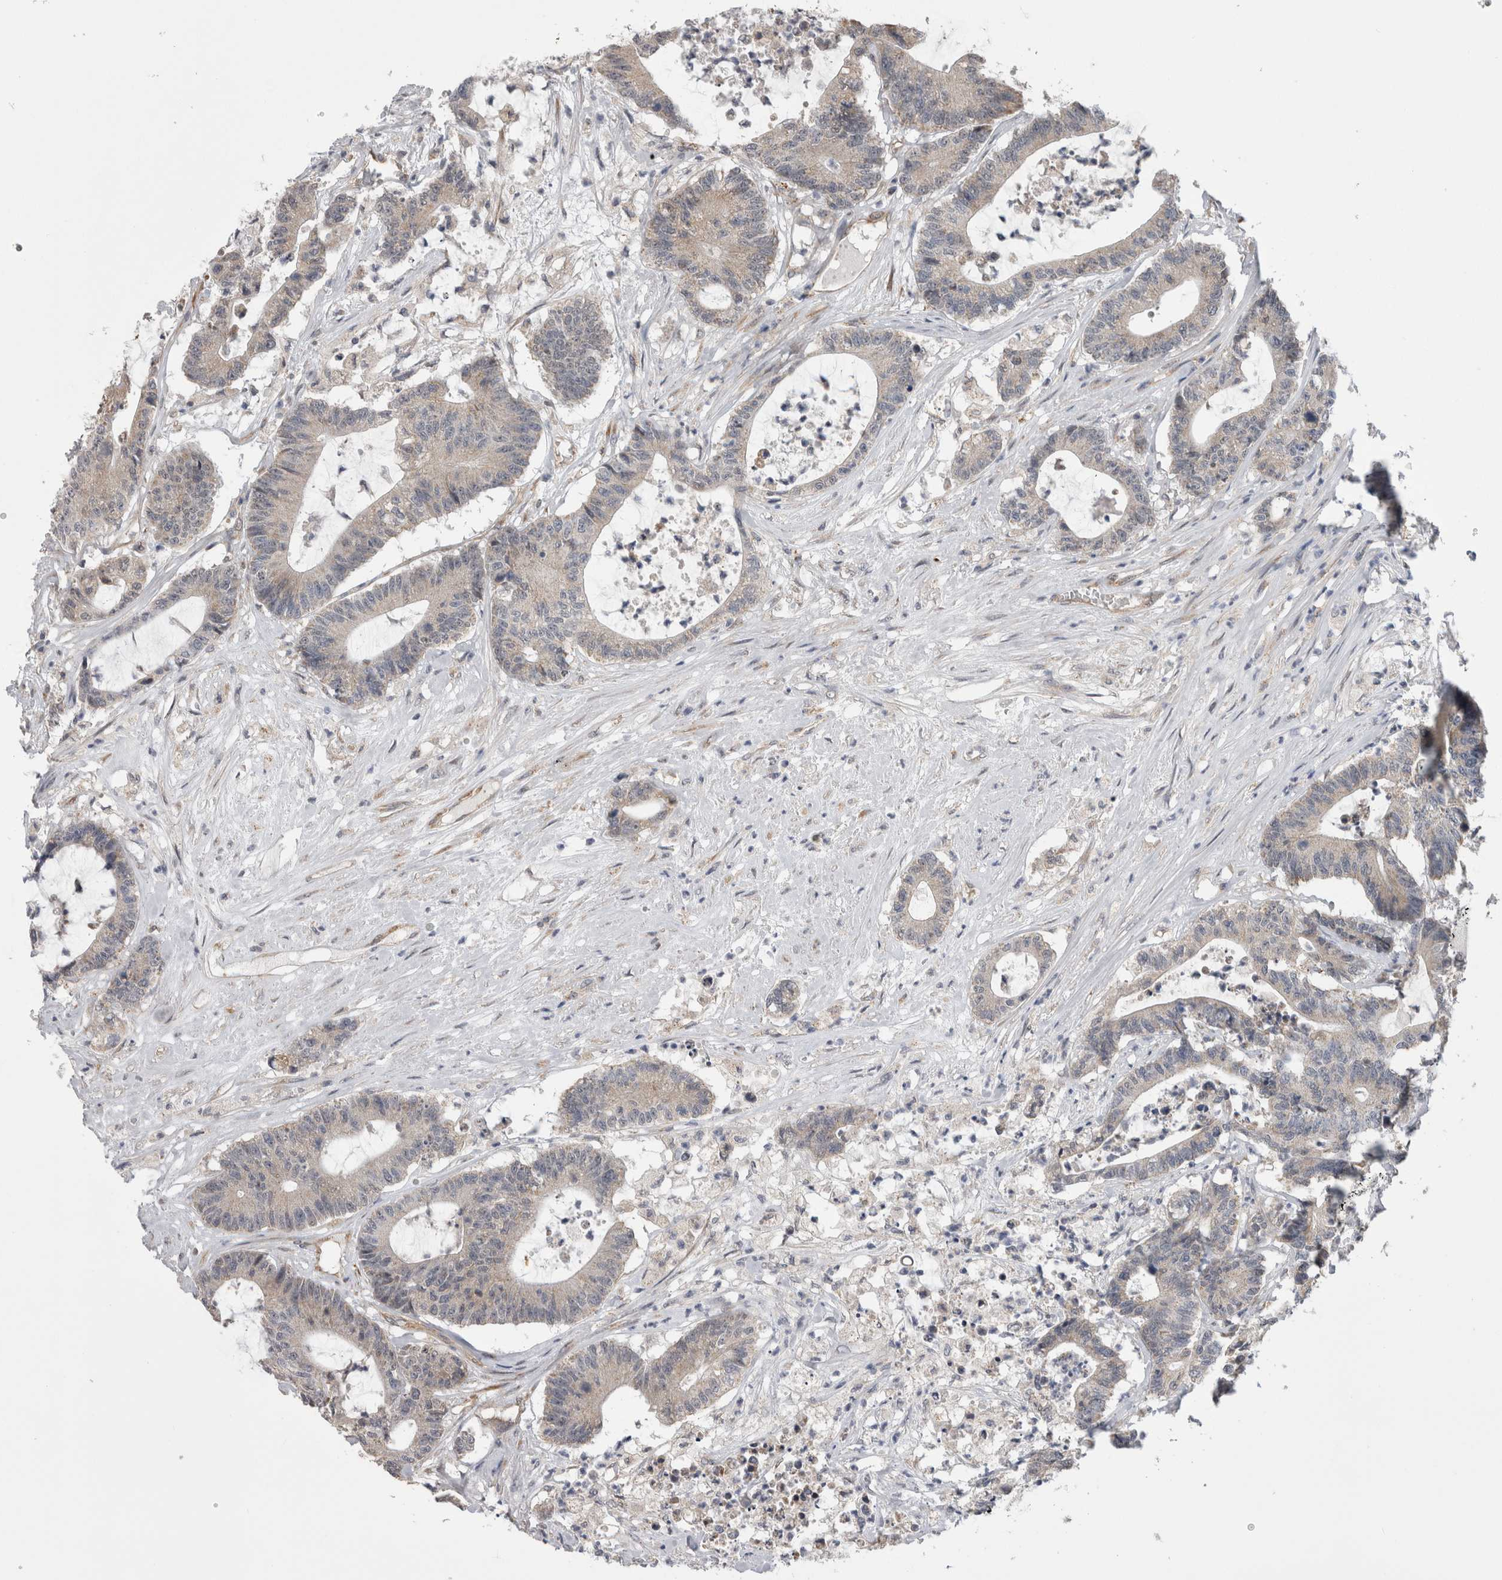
{"staining": {"intensity": "weak", "quantity": "<25%", "location": "cytoplasmic/membranous"}, "tissue": "colorectal cancer", "cell_type": "Tumor cells", "image_type": "cancer", "snomed": [{"axis": "morphology", "description": "Adenocarcinoma, NOS"}, {"axis": "topography", "description": "Colon"}], "caption": "Immunohistochemical staining of colorectal cancer reveals no significant expression in tumor cells. Brightfield microscopy of IHC stained with DAB (brown) and hematoxylin (blue), captured at high magnification.", "gene": "ARHGAP29", "patient": {"sex": "female", "age": 84}}